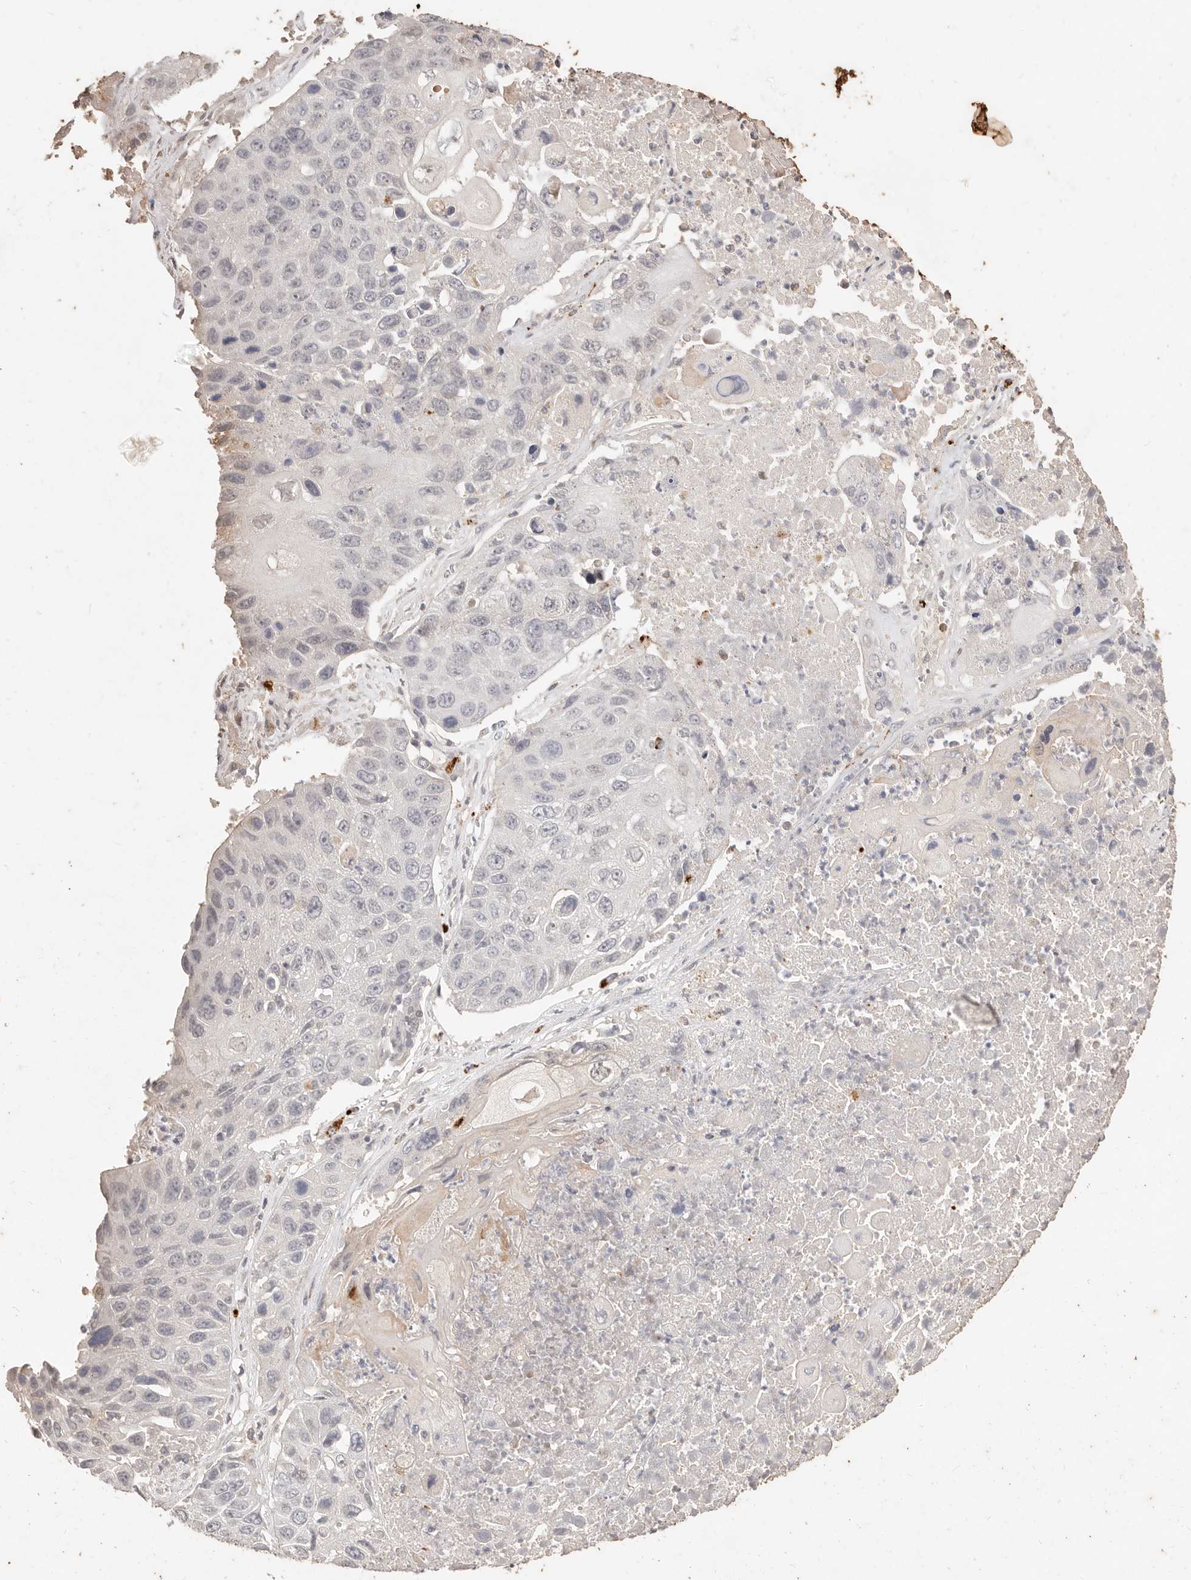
{"staining": {"intensity": "negative", "quantity": "none", "location": "none"}, "tissue": "lung cancer", "cell_type": "Tumor cells", "image_type": "cancer", "snomed": [{"axis": "morphology", "description": "Squamous cell carcinoma, NOS"}, {"axis": "topography", "description": "Lung"}], "caption": "Immunohistochemical staining of human lung cancer (squamous cell carcinoma) demonstrates no significant staining in tumor cells.", "gene": "KIF9", "patient": {"sex": "male", "age": 61}}